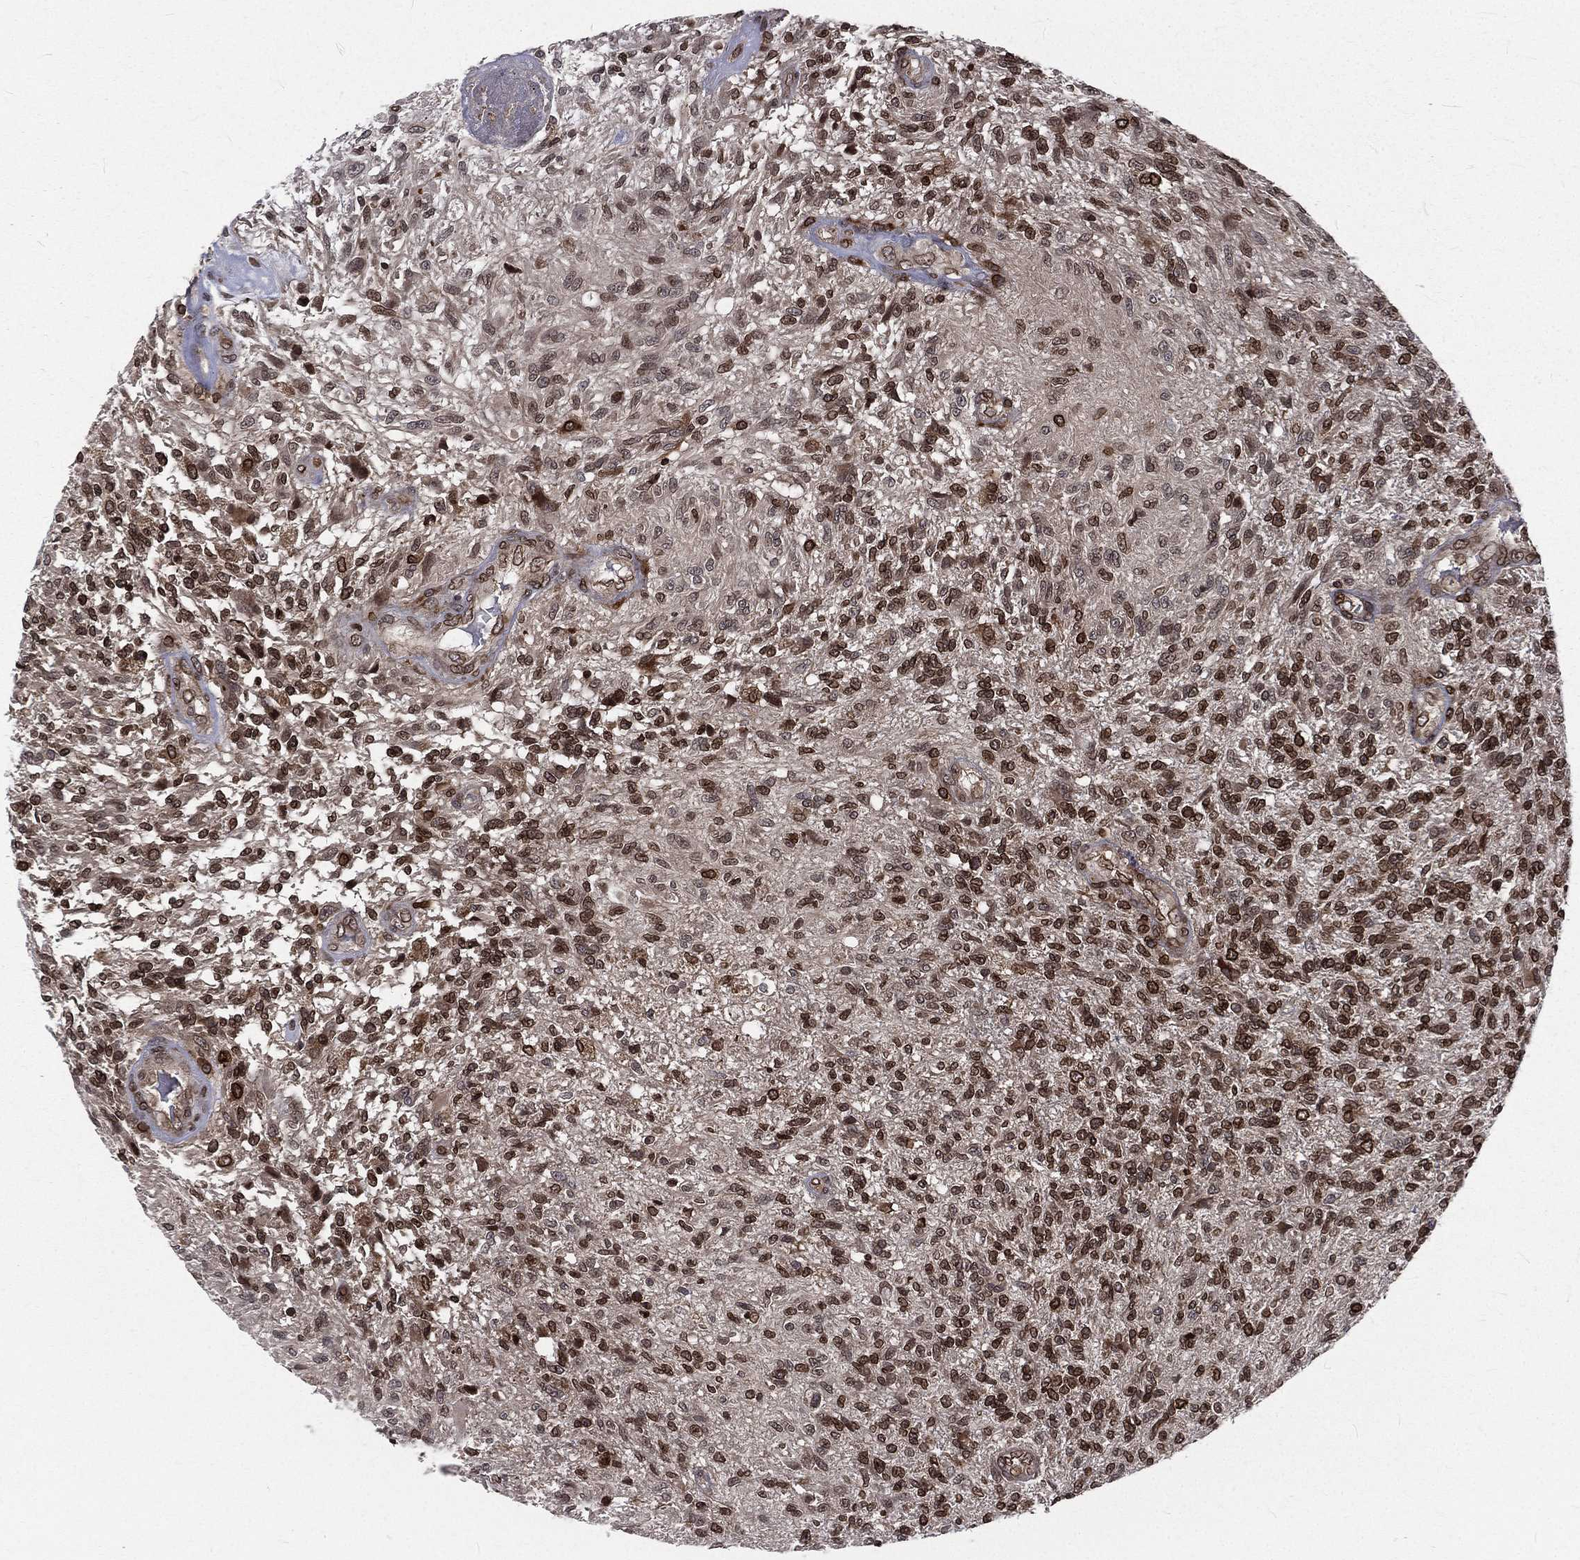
{"staining": {"intensity": "strong", "quantity": "25%-75%", "location": "cytoplasmic/membranous,nuclear"}, "tissue": "glioma", "cell_type": "Tumor cells", "image_type": "cancer", "snomed": [{"axis": "morphology", "description": "Glioma, malignant, High grade"}, {"axis": "topography", "description": "Brain"}], "caption": "DAB immunohistochemical staining of malignant glioma (high-grade) exhibits strong cytoplasmic/membranous and nuclear protein positivity in about 25%-75% of tumor cells. Nuclei are stained in blue.", "gene": "LBR", "patient": {"sex": "male", "age": 56}}